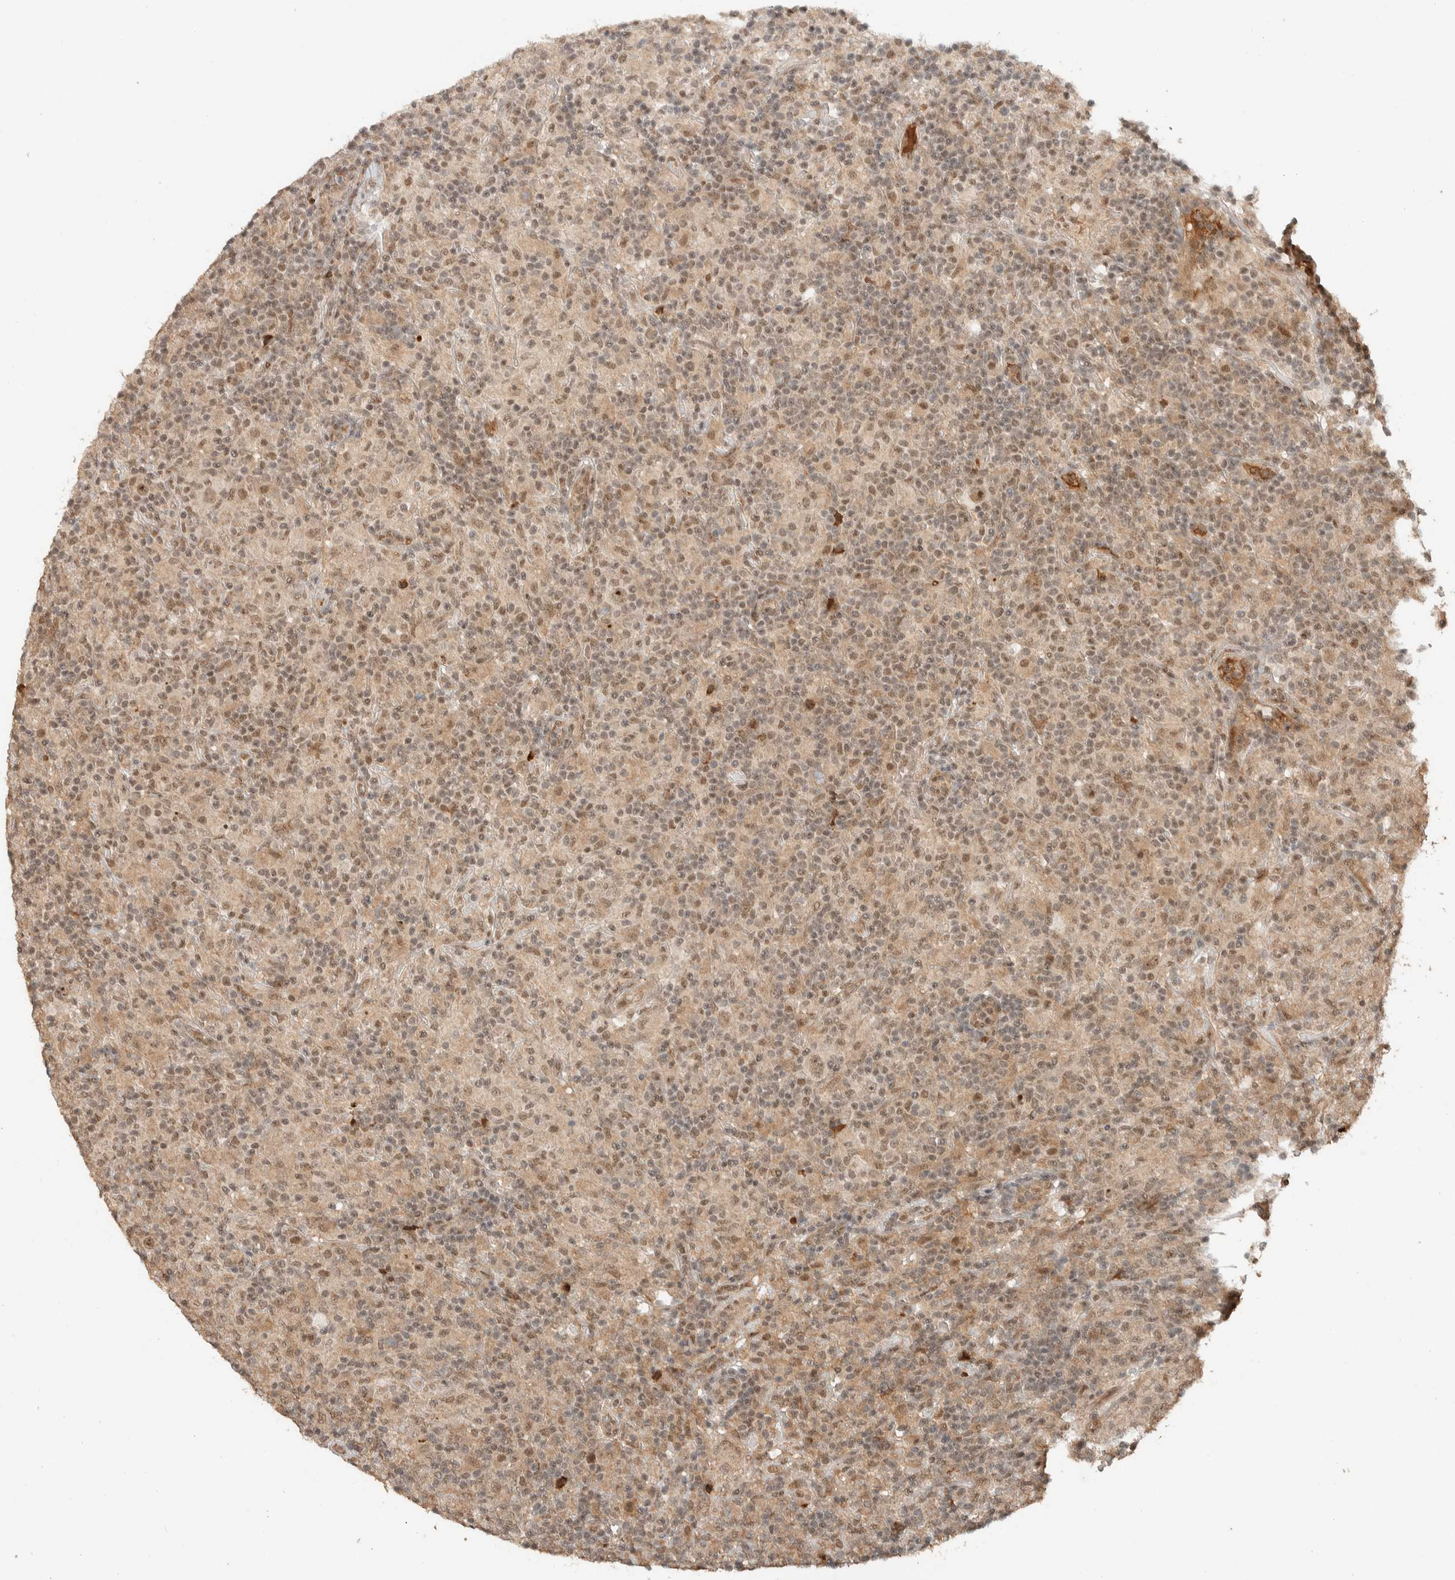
{"staining": {"intensity": "weak", "quantity": ">75%", "location": "cytoplasmic/membranous,nuclear"}, "tissue": "lymphoma", "cell_type": "Tumor cells", "image_type": "cancer", "snomed": [{"axis": "morphology", "description": "Hodgkin's disease, NOS"}, {"axis": "topography", "description": "Lymph node"}], "caption": "Weak cytoplasmic/membranous and nuclear protein expression is appreciated in about >75% of tumor cells in lymphoma.", "gene": "ZBTB2", "patient": {"sex": "male", "age": 70}}